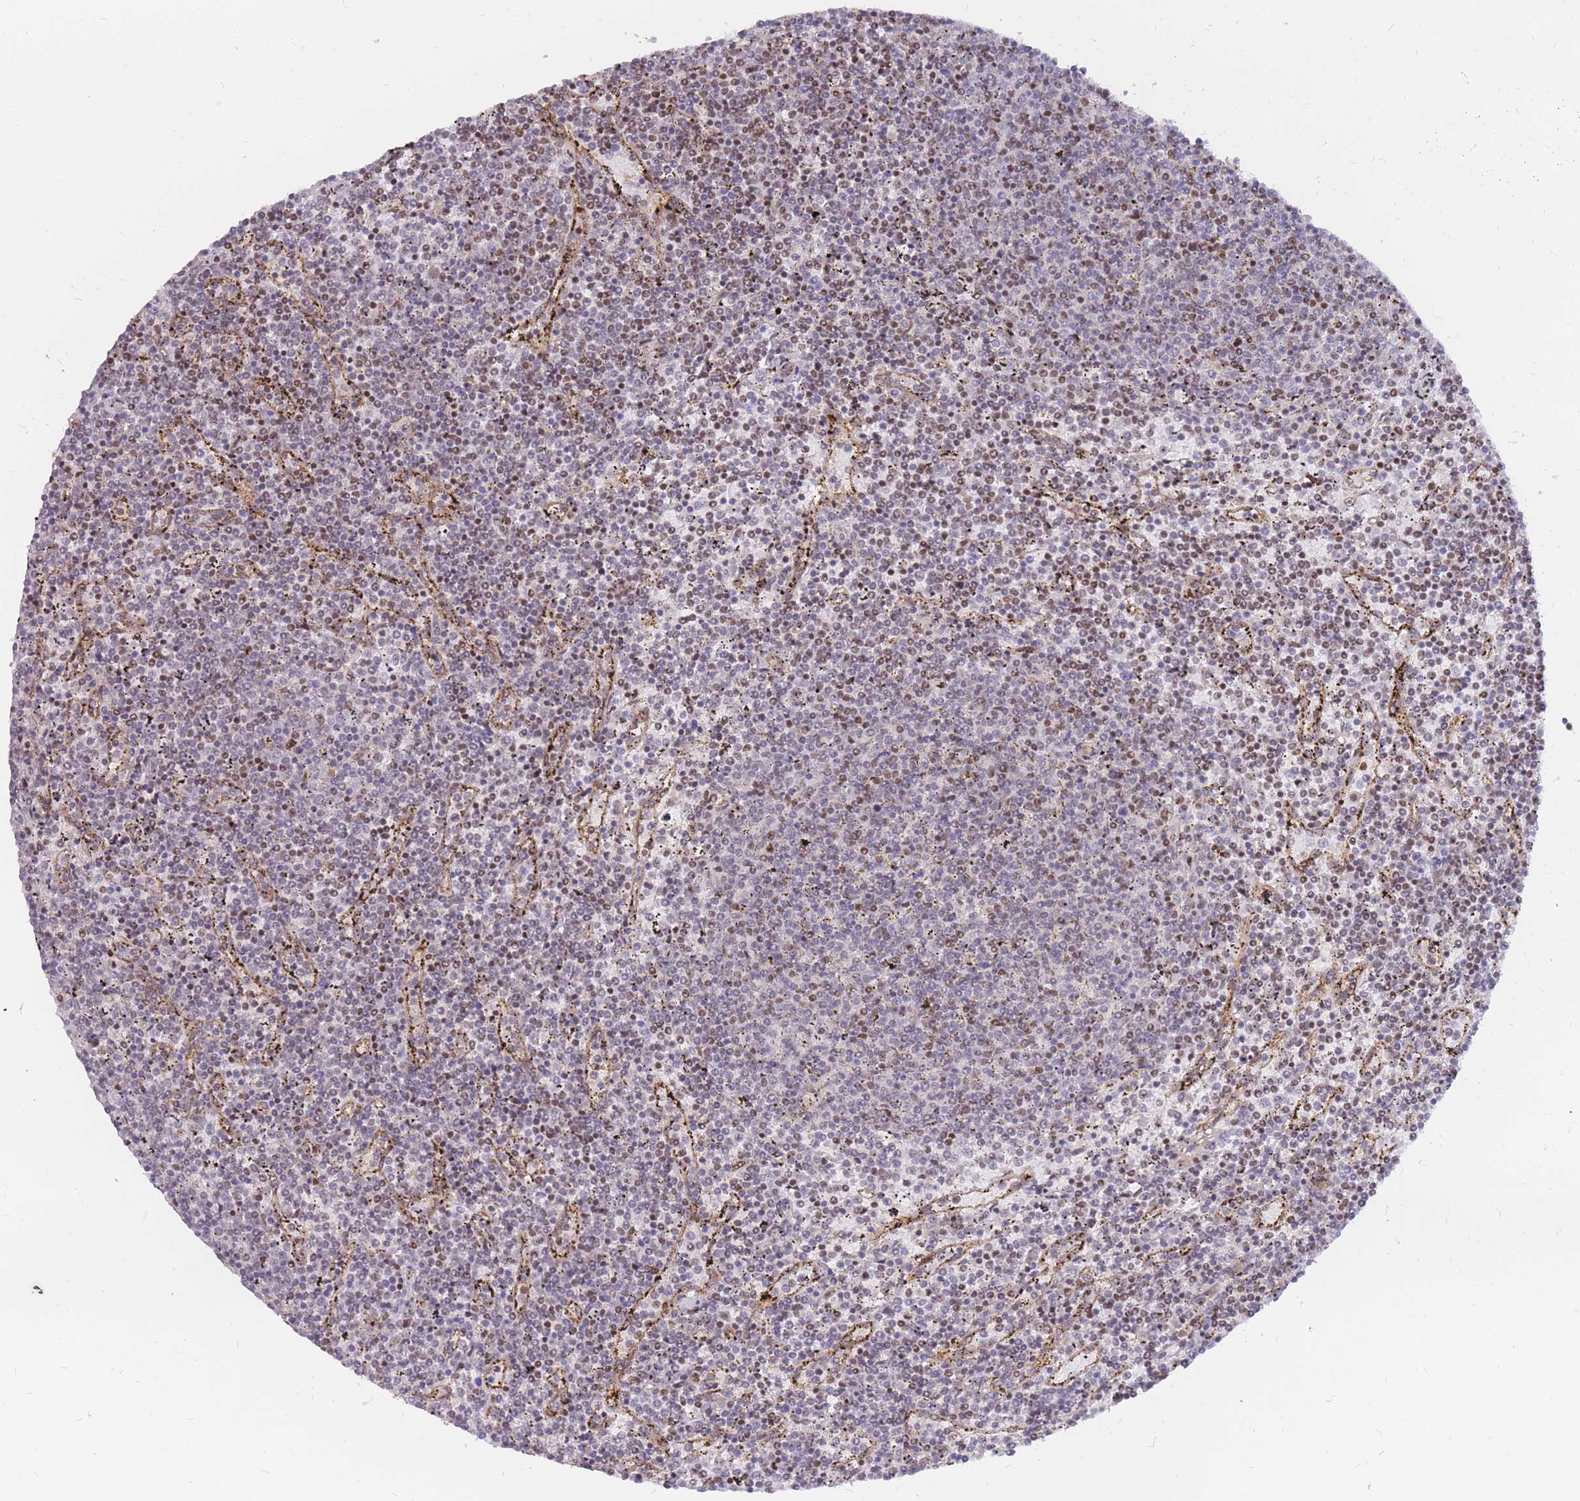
{"staining": {"intensity": "moderate", "quantity": "25%-75%", "location": "nuclear"}, "tissue": "lymphoma", "cell_type": "Tumor cells", "image_type": "cancer", "snomed": [{"axis": "morphology", "description": "Malignant lymphoma, non-Hodgkin's type, Low grade"}, {"axis": "topography", "description": "Spleen"}], "caption": "Immunohistochemical staining of human lymphoma shows medium levels of moderate nuclear expression in about 25%-75% of tumor cells.", "gene": "ERICH6B", "patient": {"sex": "female", "age": 50}}